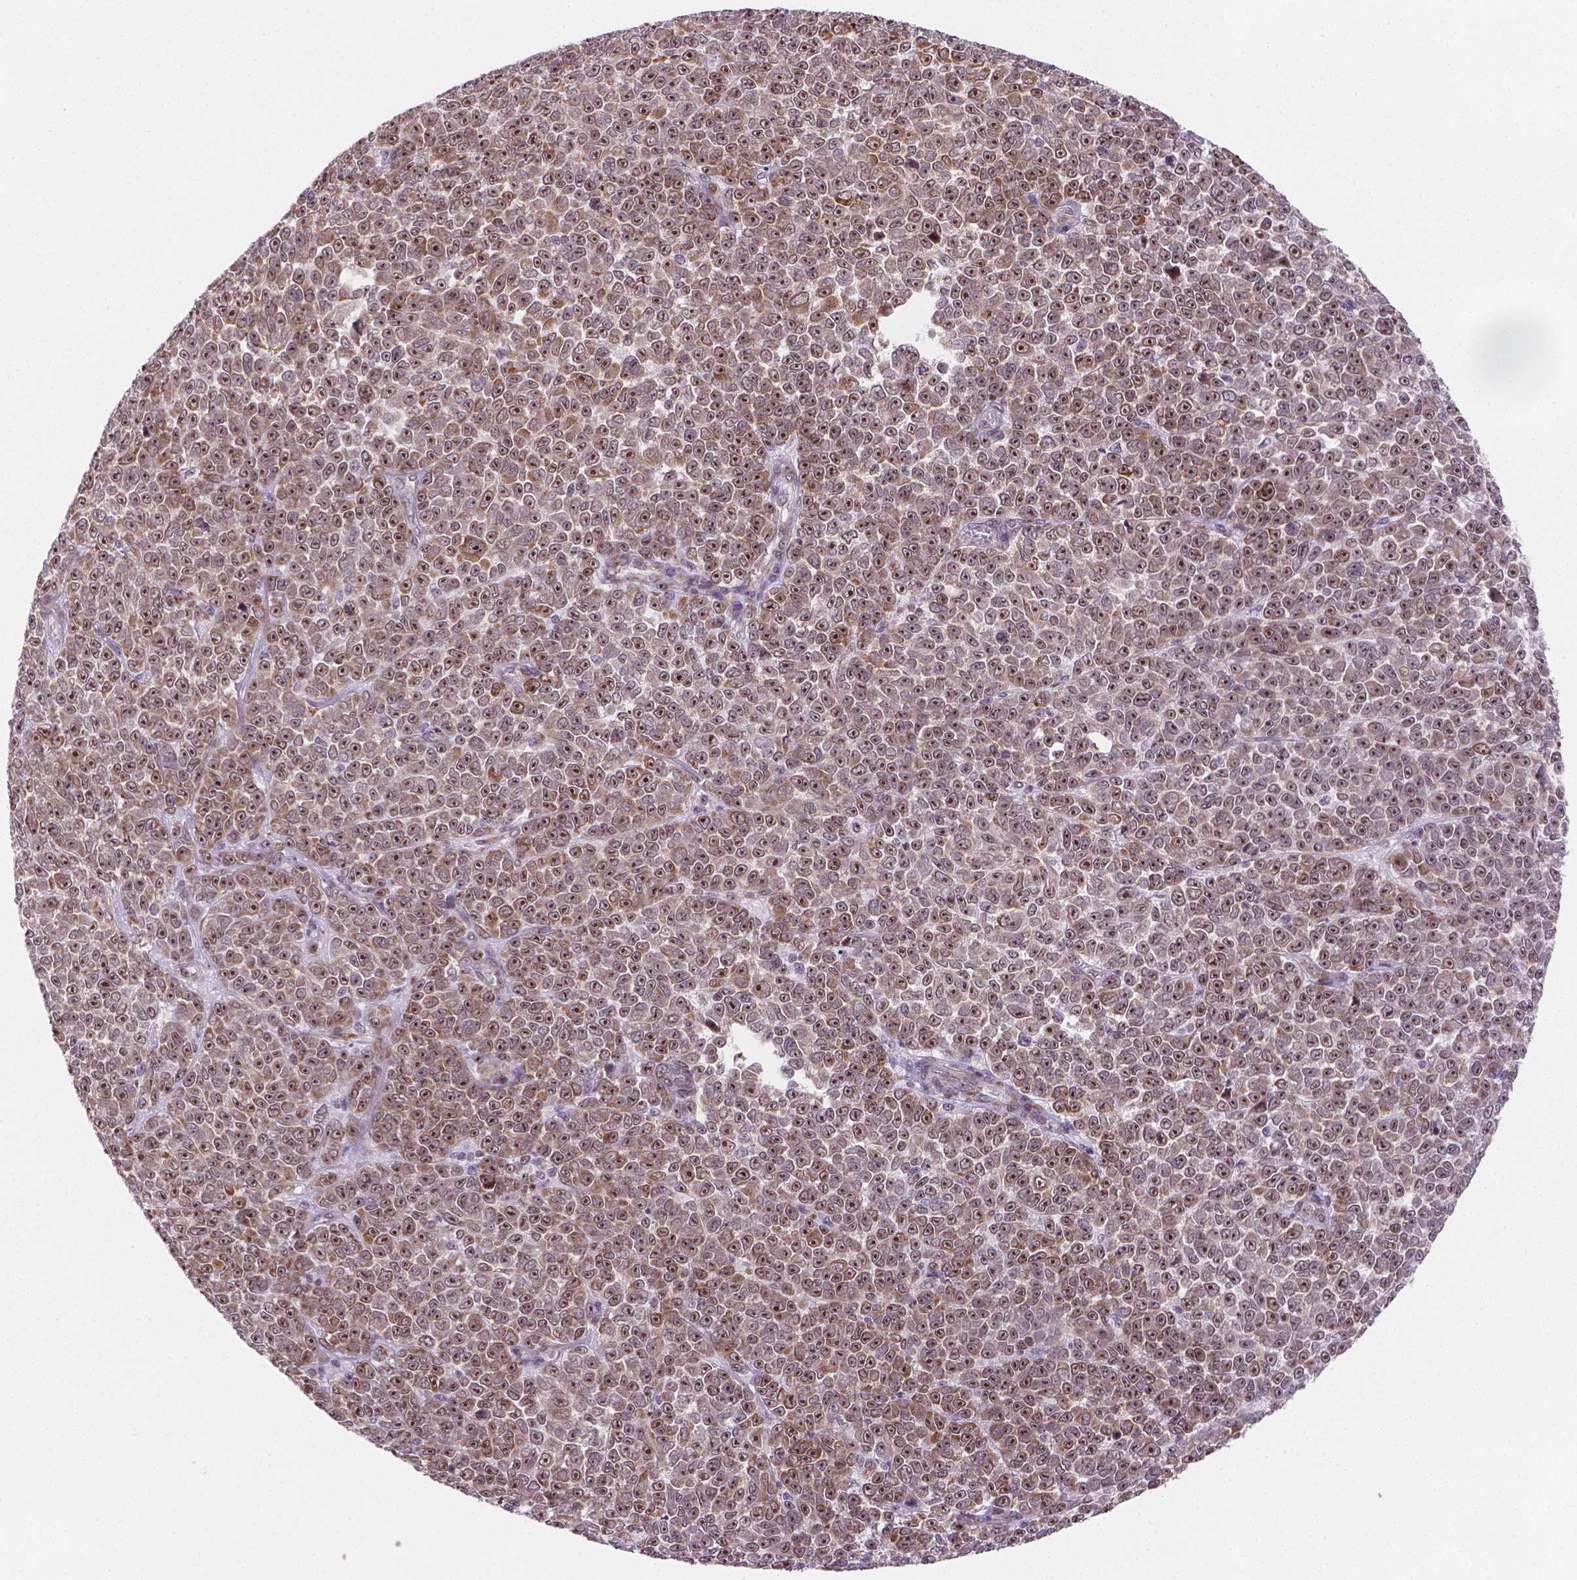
{"staining": {"intensity": "moderate", "quantity": ">75%", "location": "cytoplasmic/membranous,nuclear"}, "tissue": "melanoma", "cell_type": "Tumor cells", "image_type": "cancer", "snomed": [{"axis": "morphology", "description": "Malignant melanoma, NOS"}, {"axis": "topography", "description": "Skin"}], "caption": "Malignant melanoma tissue displays moderate cytoplasmic/membranous and nuclear expression in about >75% of tumor cells", "gene": "FNIP1", "patient": {"sex": "female", "age": 95}}